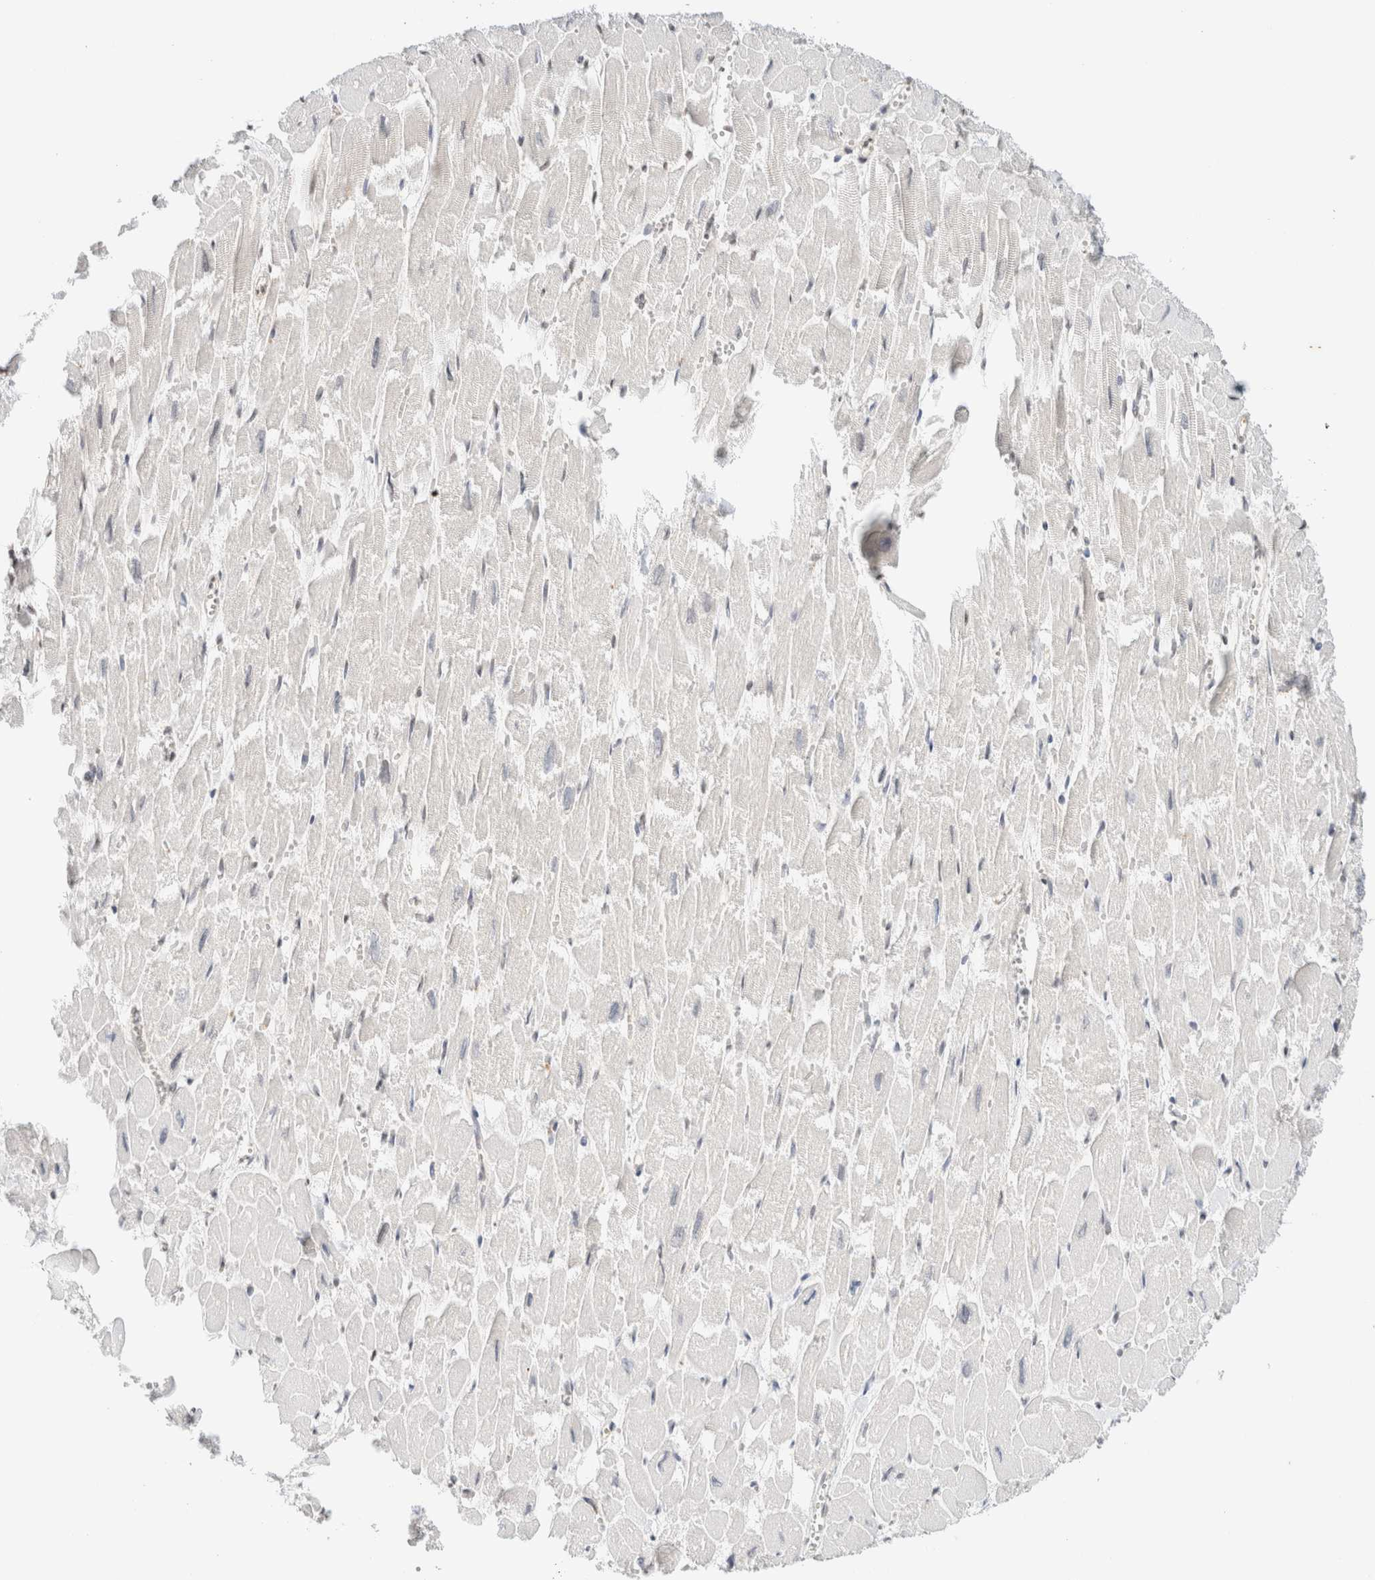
{"staining": {"intensity": "negative", "quantity": "none", "location": "none"}, "tissue": "heart muscle", "cell_type": "Cardiomyocytes", "image_type": "normal", "snomed": [{"axis": "morphology", "description": "Normal tissue, NOS"}, {"axis": "topography", "description": "Heart"}], "caption": "Protein analysis of benign heart muscle reveals no significant expression in cardiomyocytes.", "gene": "SPRTN", "patient": {"sex": "male", "age": 54}}